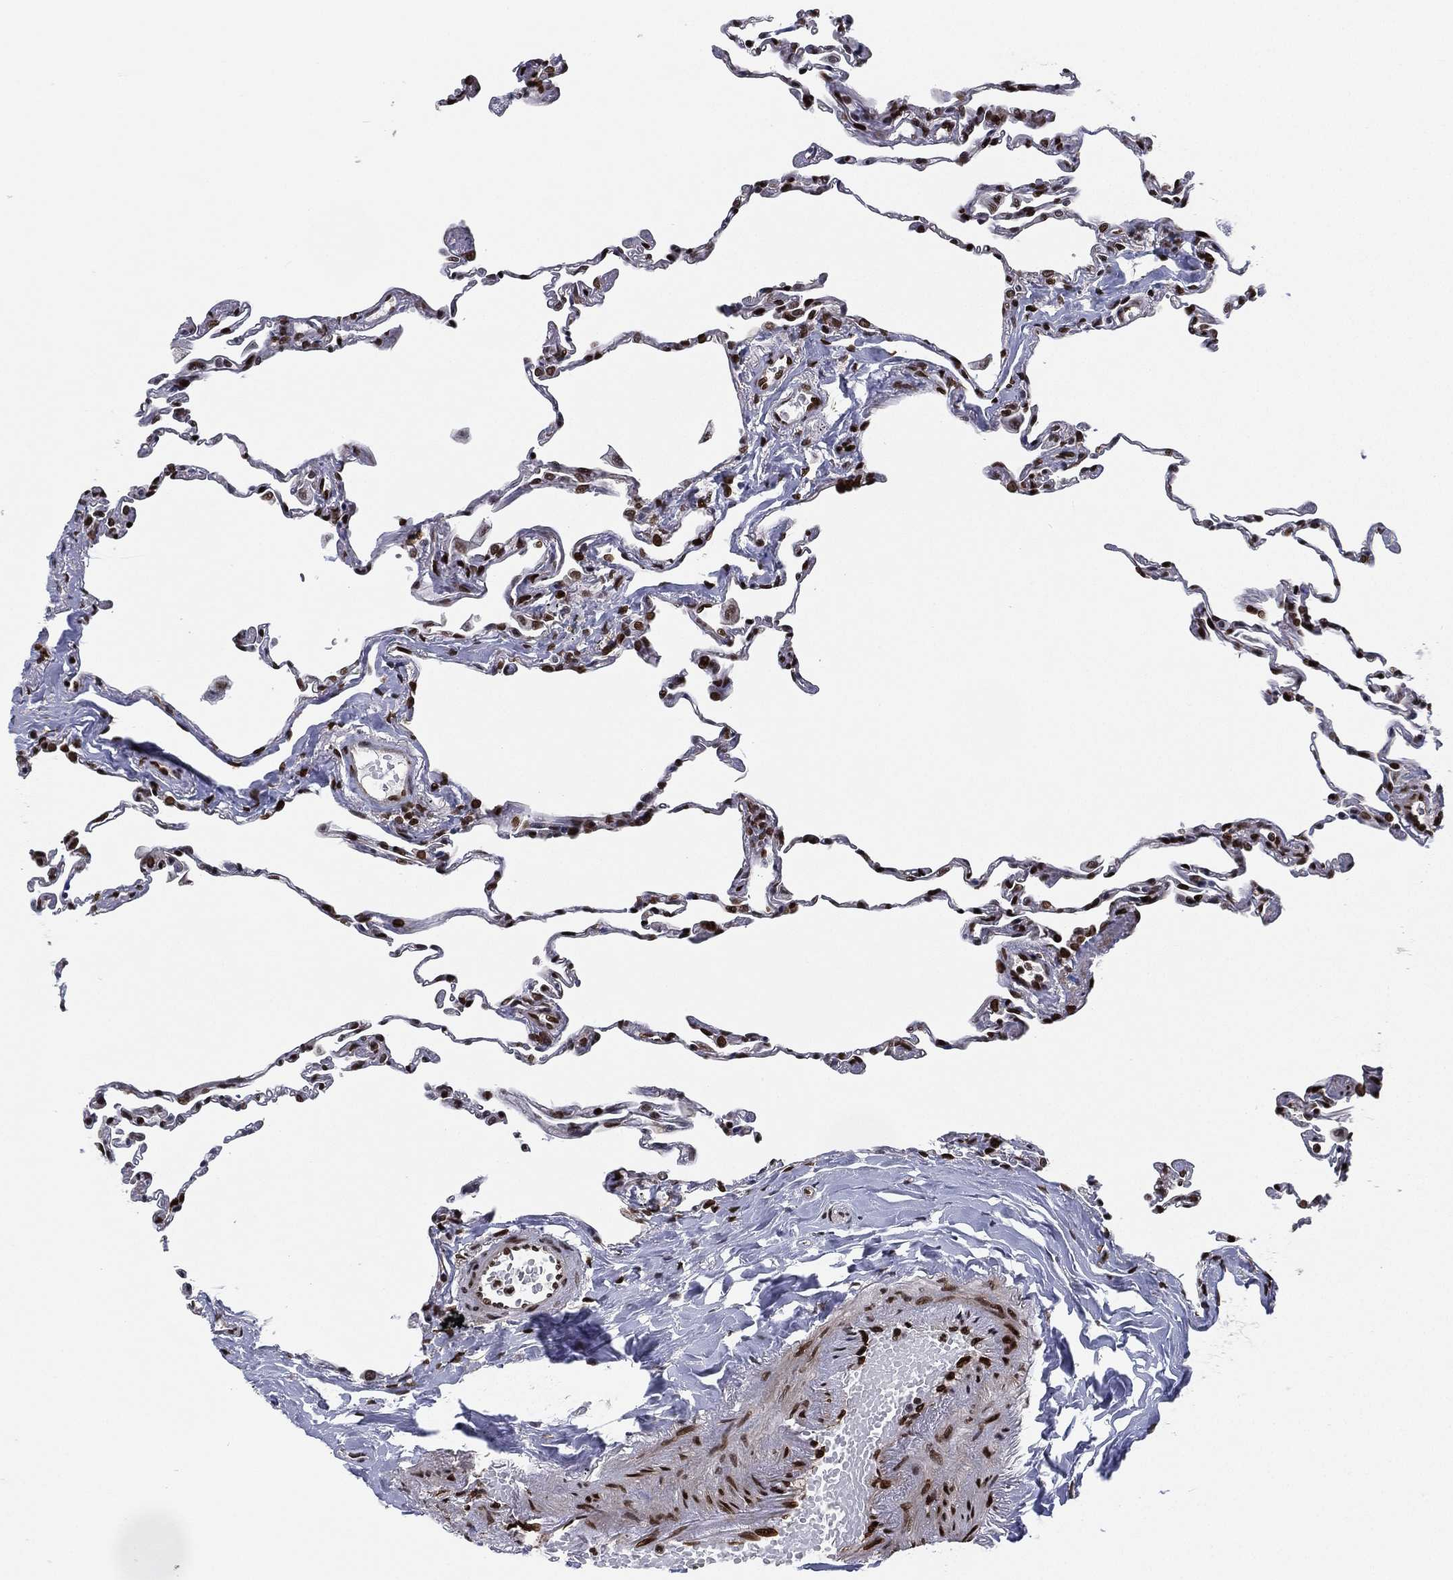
{"staining": {"intensity": "strong", "quantity": ">75%", "location": "nuclear"}, "tissue": "lung", "cell_type": "Alveolar cells", "image_type": "normal", "snomed": [{"axis": "morphology", "description": "Normal tissue, NOS"}, {"axis": "topography", "description": "Lung"}], "caption": "An immunohistochemistry micrograph of unremarkable tissue is shown. Protein staining in brown shows strong nuclear positivity in lung within alveolar cells. The protein of interest is shown in brown color, while the nuclei are stained blue.", "gene": "LMNB1", "patient": {"sex": "female", "age": 57}}